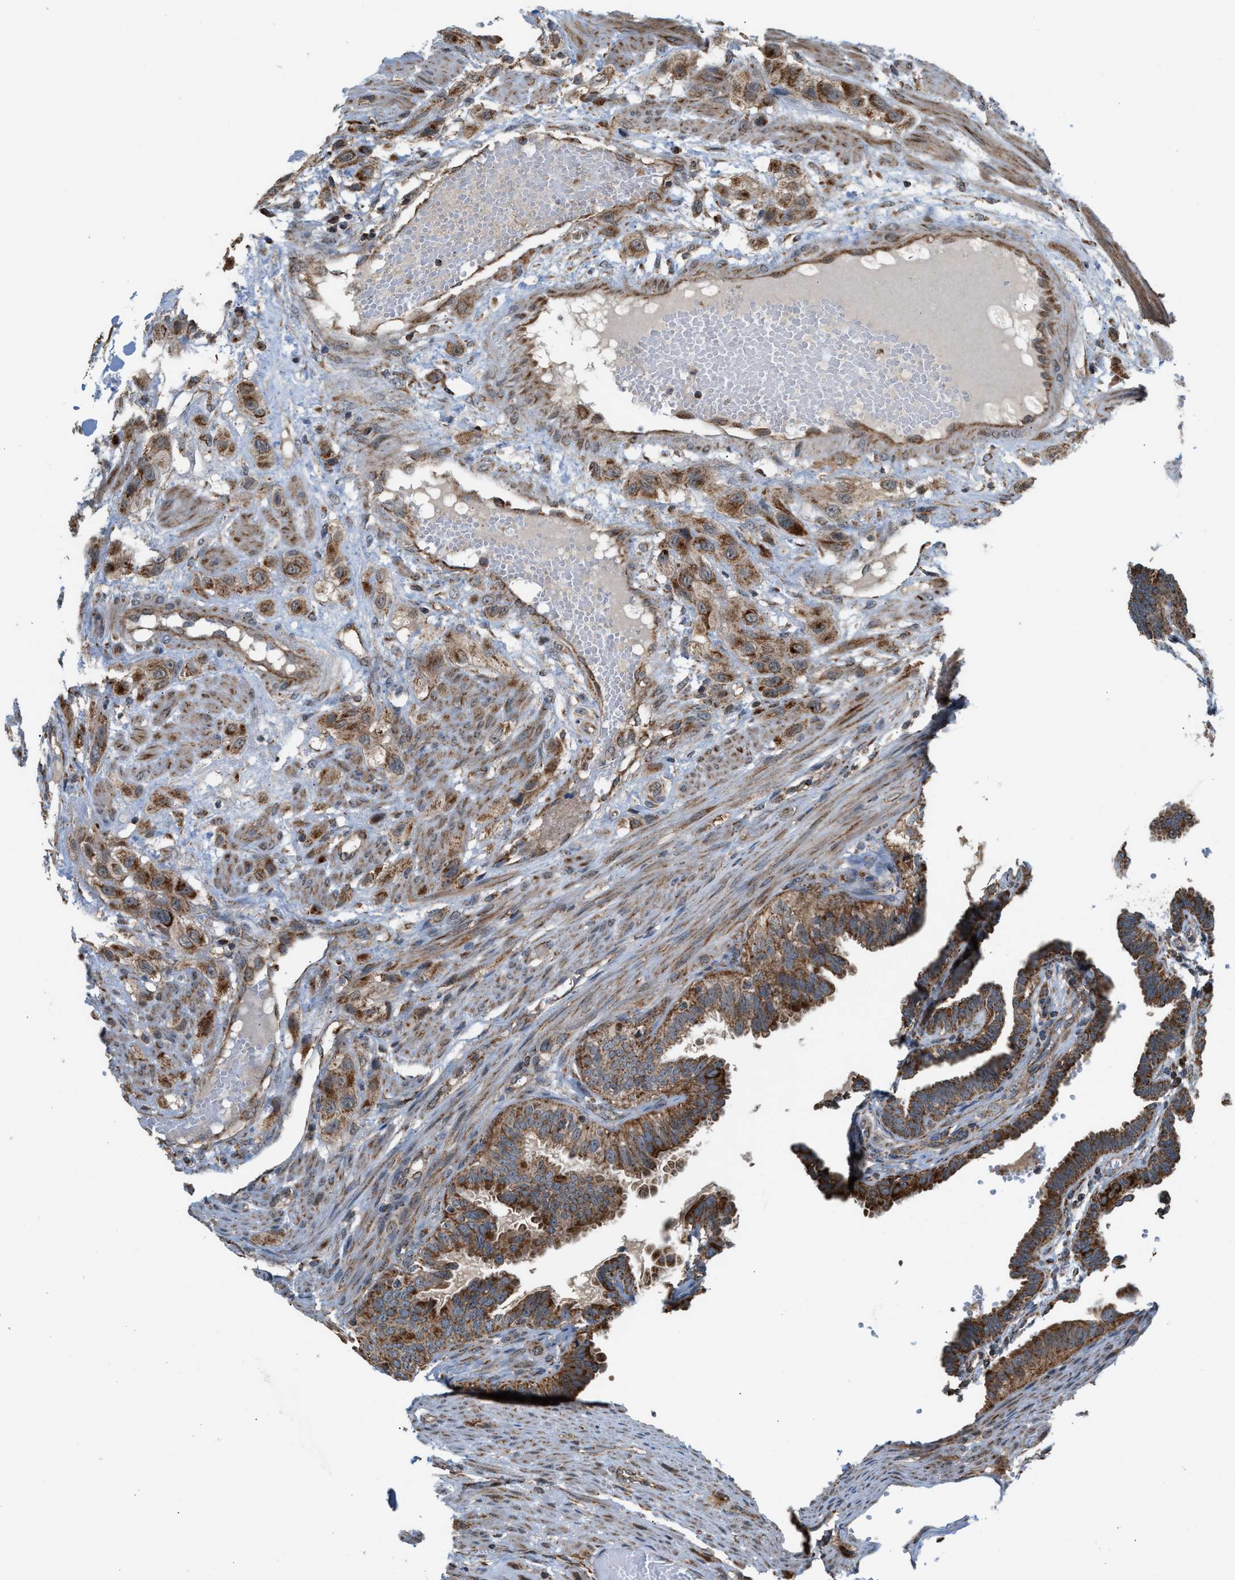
{"staining": {"intensity": "strong", "quantity": ">75%", "location": "cytoplasmic/membranous"}, "tissue": "fallopian tube", "cell_type": "Glandular cells", "image_type": "normal", "snomed": [{"axis": "morphology", "description": "Normal tissue, NOS"}, {"axis": "topography", "description": "Fallopian tube"}, {"axis": "topography", "description": "Placenta"}], "caption": "A brown stain labels strong cytoplasmic/membranous expression of a protein in glandular cells of benign human fallopian tube. The staining was performed using DAB to visualize the protein expression in brown, while the nuclei were stained in blue with hematoxylin (Magnification: 20x).", "gene": "SGSM2", "patient": {"sex": "female", "age": 34}}